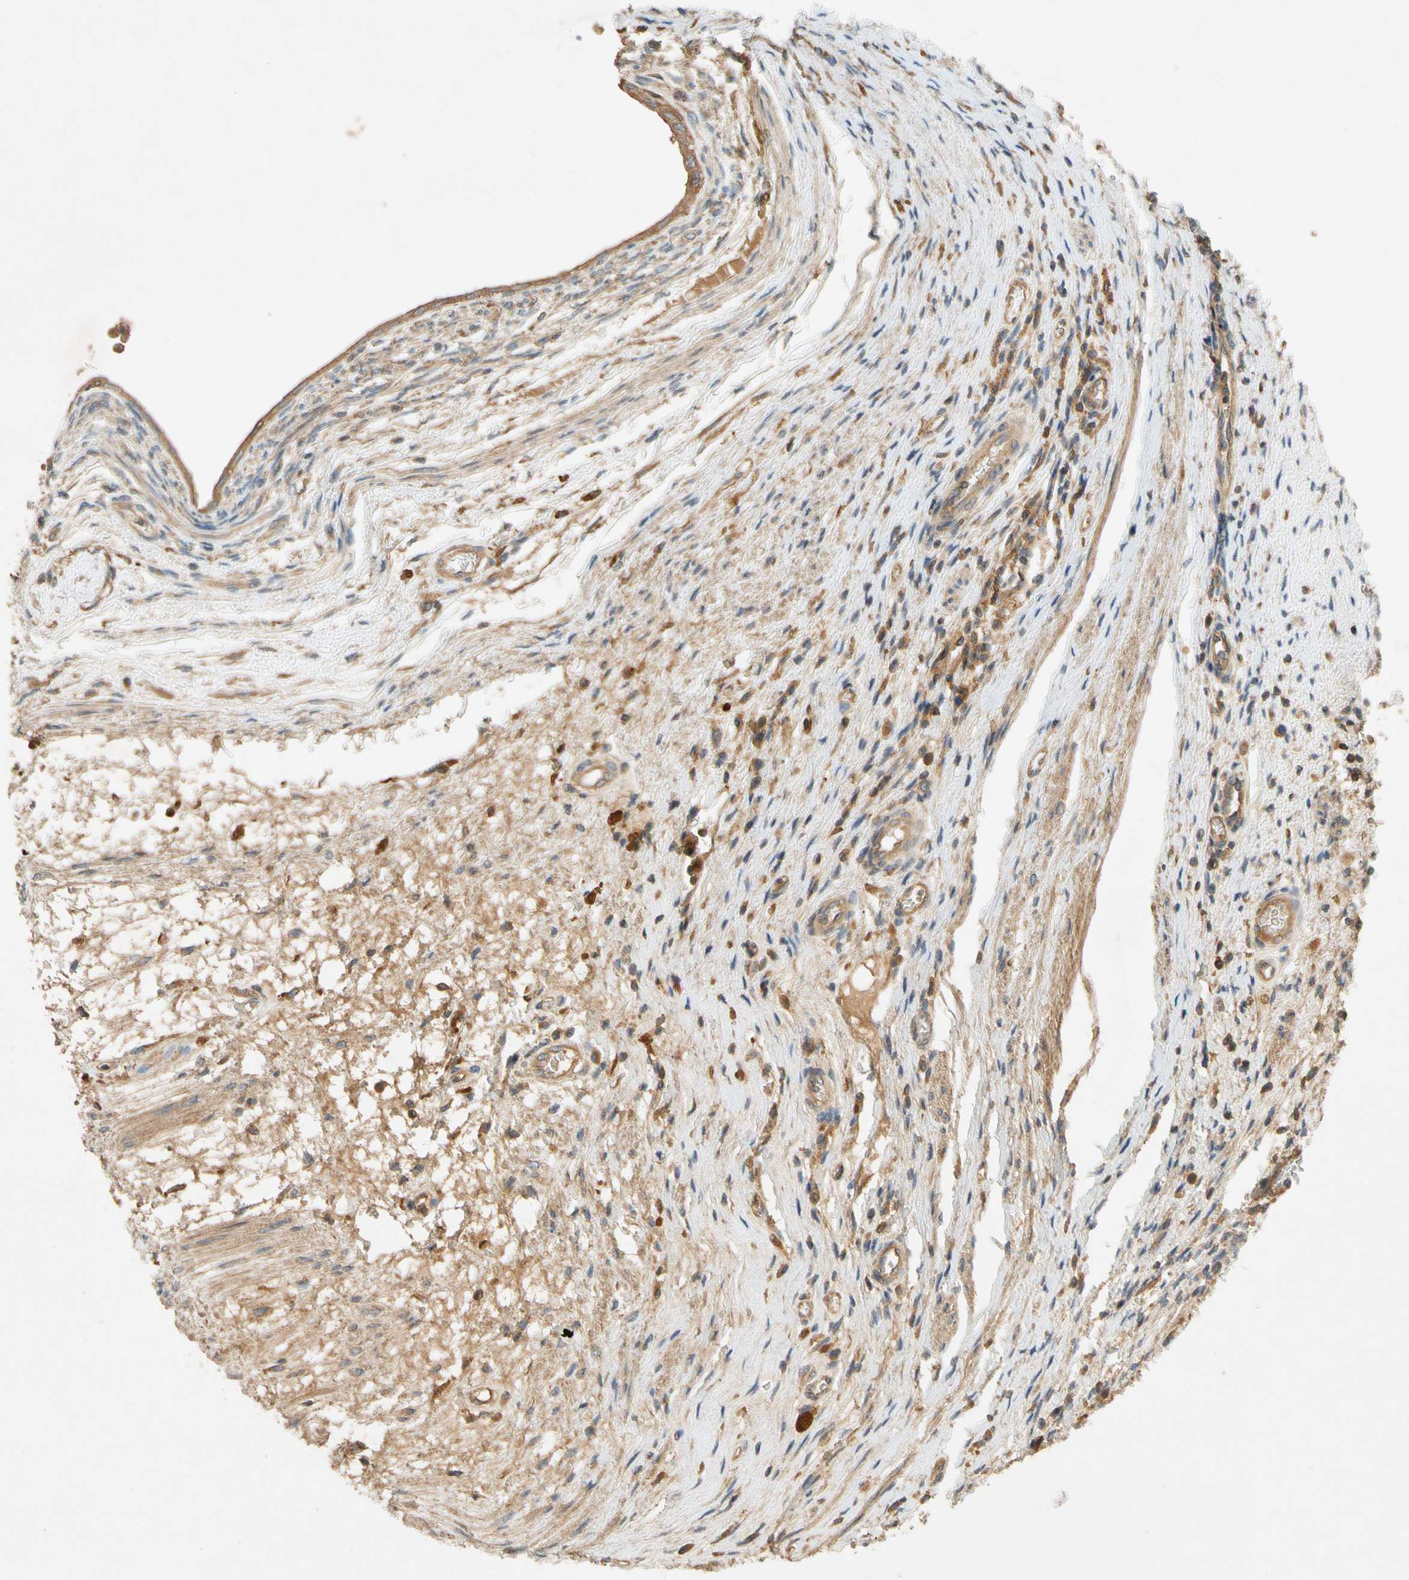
{"staining": {"intensity": "moderate", "quantity": ">75%", "location": "cytoplasmic/membranous"}, "tissue": "testis cancer", "cell_type": "Tumor cells", "image_type": "cancer", "snomed": [{"axis": "morphology", "description": "Carcinoma, Embryonal, NOS"}, {"axis": "topography", "description": "Testis"}], "caption": "This photomicrograph exhibits IHC staining of testis cancer (embryonal carcinoma), with medium moderate cytoplasmic/membranous positivity in approximately >75% of tumor cells.", "gene": "USP46", "patient": {"sex": "male", "age": 26}}